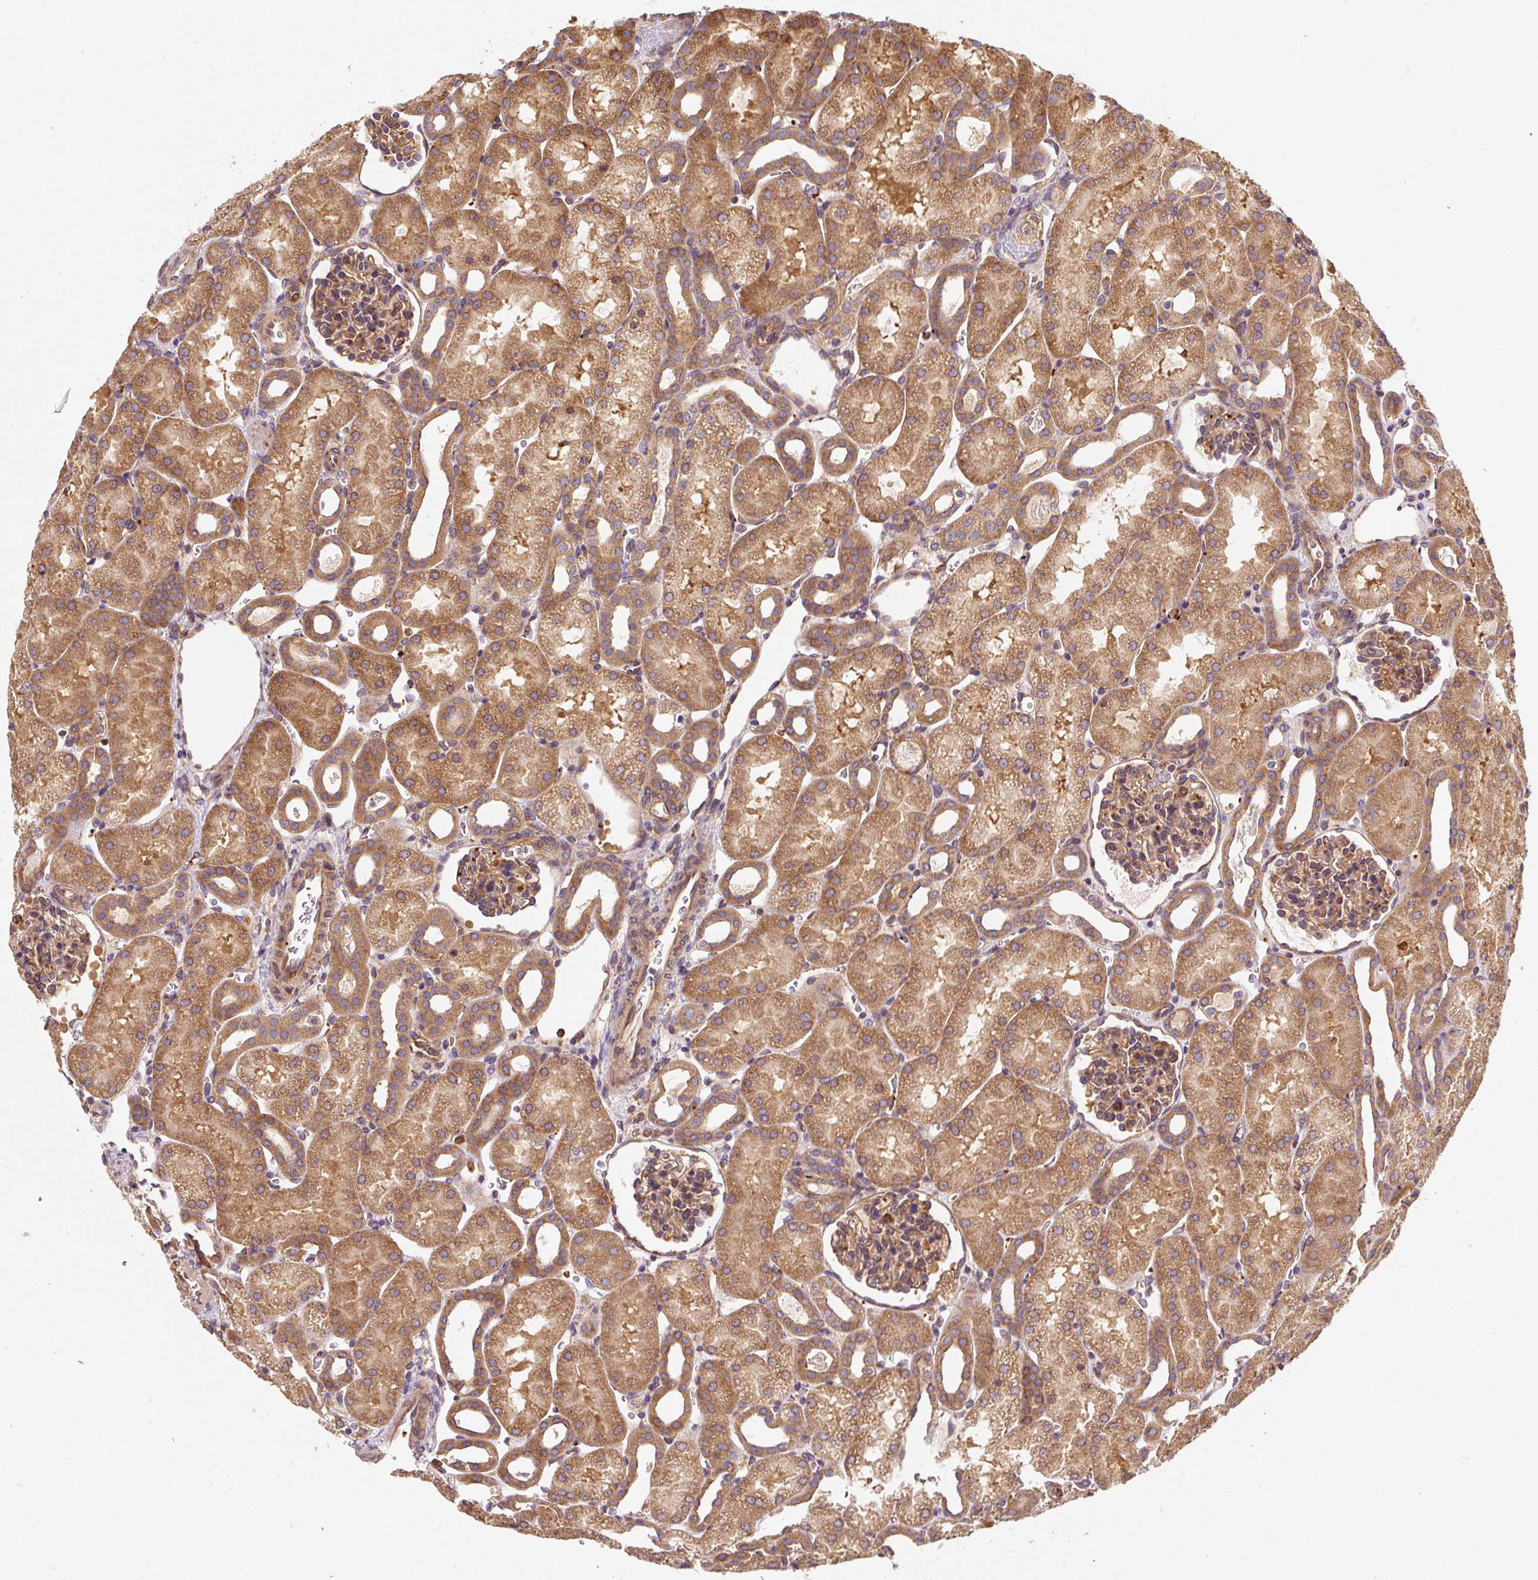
{"staining": {"intensity": "moderate", "quantity": ">75%", "location": "cytoplasmic/membranous"}, "tissue": "kidney", "cell_type": "Cells in glomeruli", "image_type": "normal", "snomed": [{"axis": "morphology", "description": "Normal tissue, NOS"}, {"axis": "topography", "description": "Kidney"}], "caption": "Kidney stained with DAB (3,3'-diaminobenzidine) immunohistochemistry (IHC) reveals medium levels of moderate cytoplasmic/membranous expression in about >75% of cells in glomeruli.", "gene": "EIF2S2", "patient": {"sex": "male", "age": 2}}